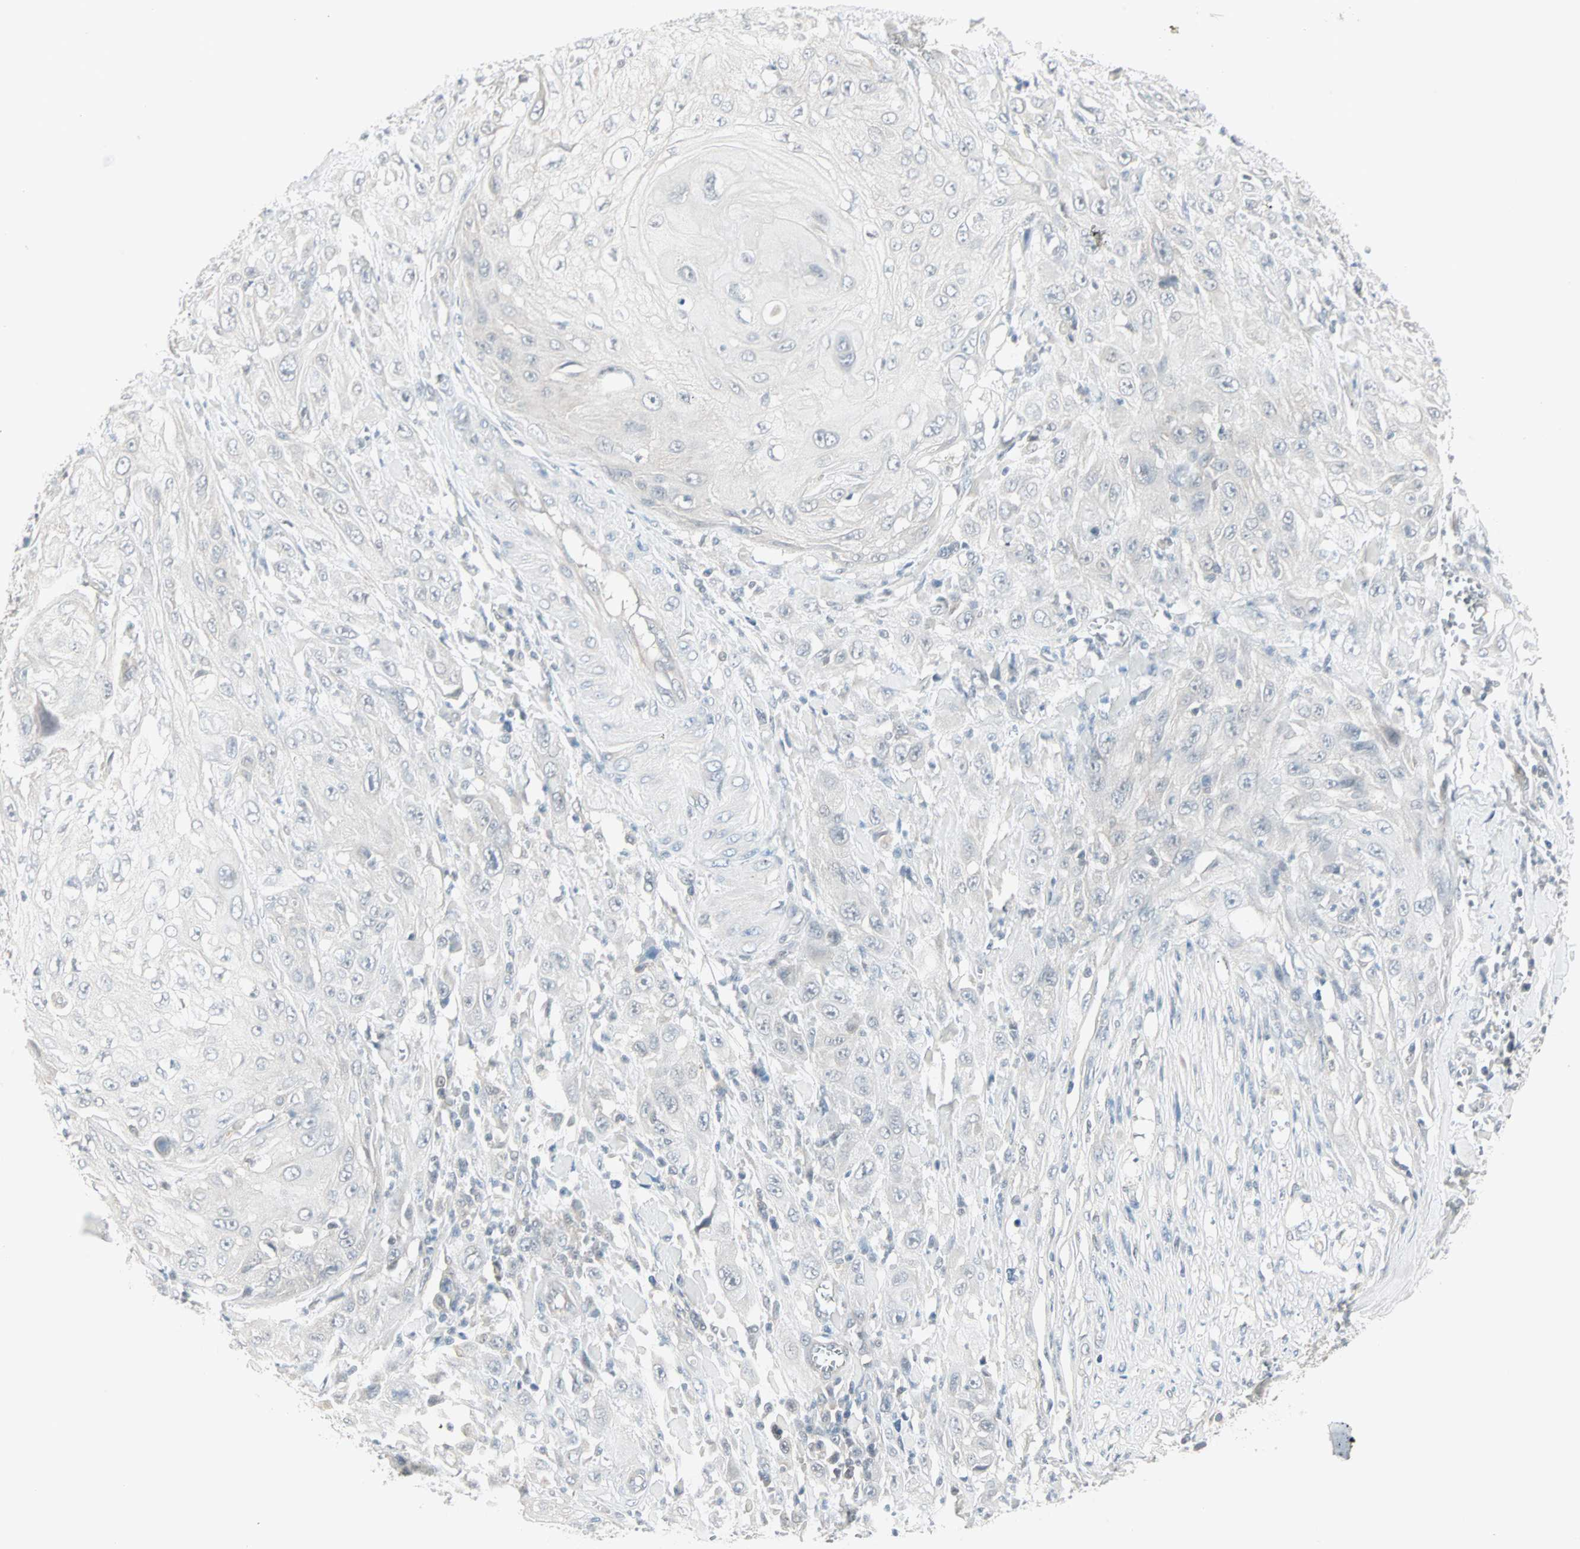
{"staining": {"intensity": "negative", "quantity": "none", "location": "none"}, "tissue": "skin cancer", "cell_type": "Tumor cells", "image_type": "cancer", "snomed": [{"axis": "morphology", "description": "Squamous cell carcinoma, NOS"}, {"axis": "morphology", "description": "Squamous cell carcinoma, metastatic, NOS"}, {"axis": "topography", "description": "Skin"}, {"axis": "topography", "description": "Lymph node"}], "caption": "Immunohistochemistry of metastatic squamous cell carcinoma (skin) displays no staining in tumor cells.", "gene": "PTPA", "patient": {"sex": "male", "age": 75}}